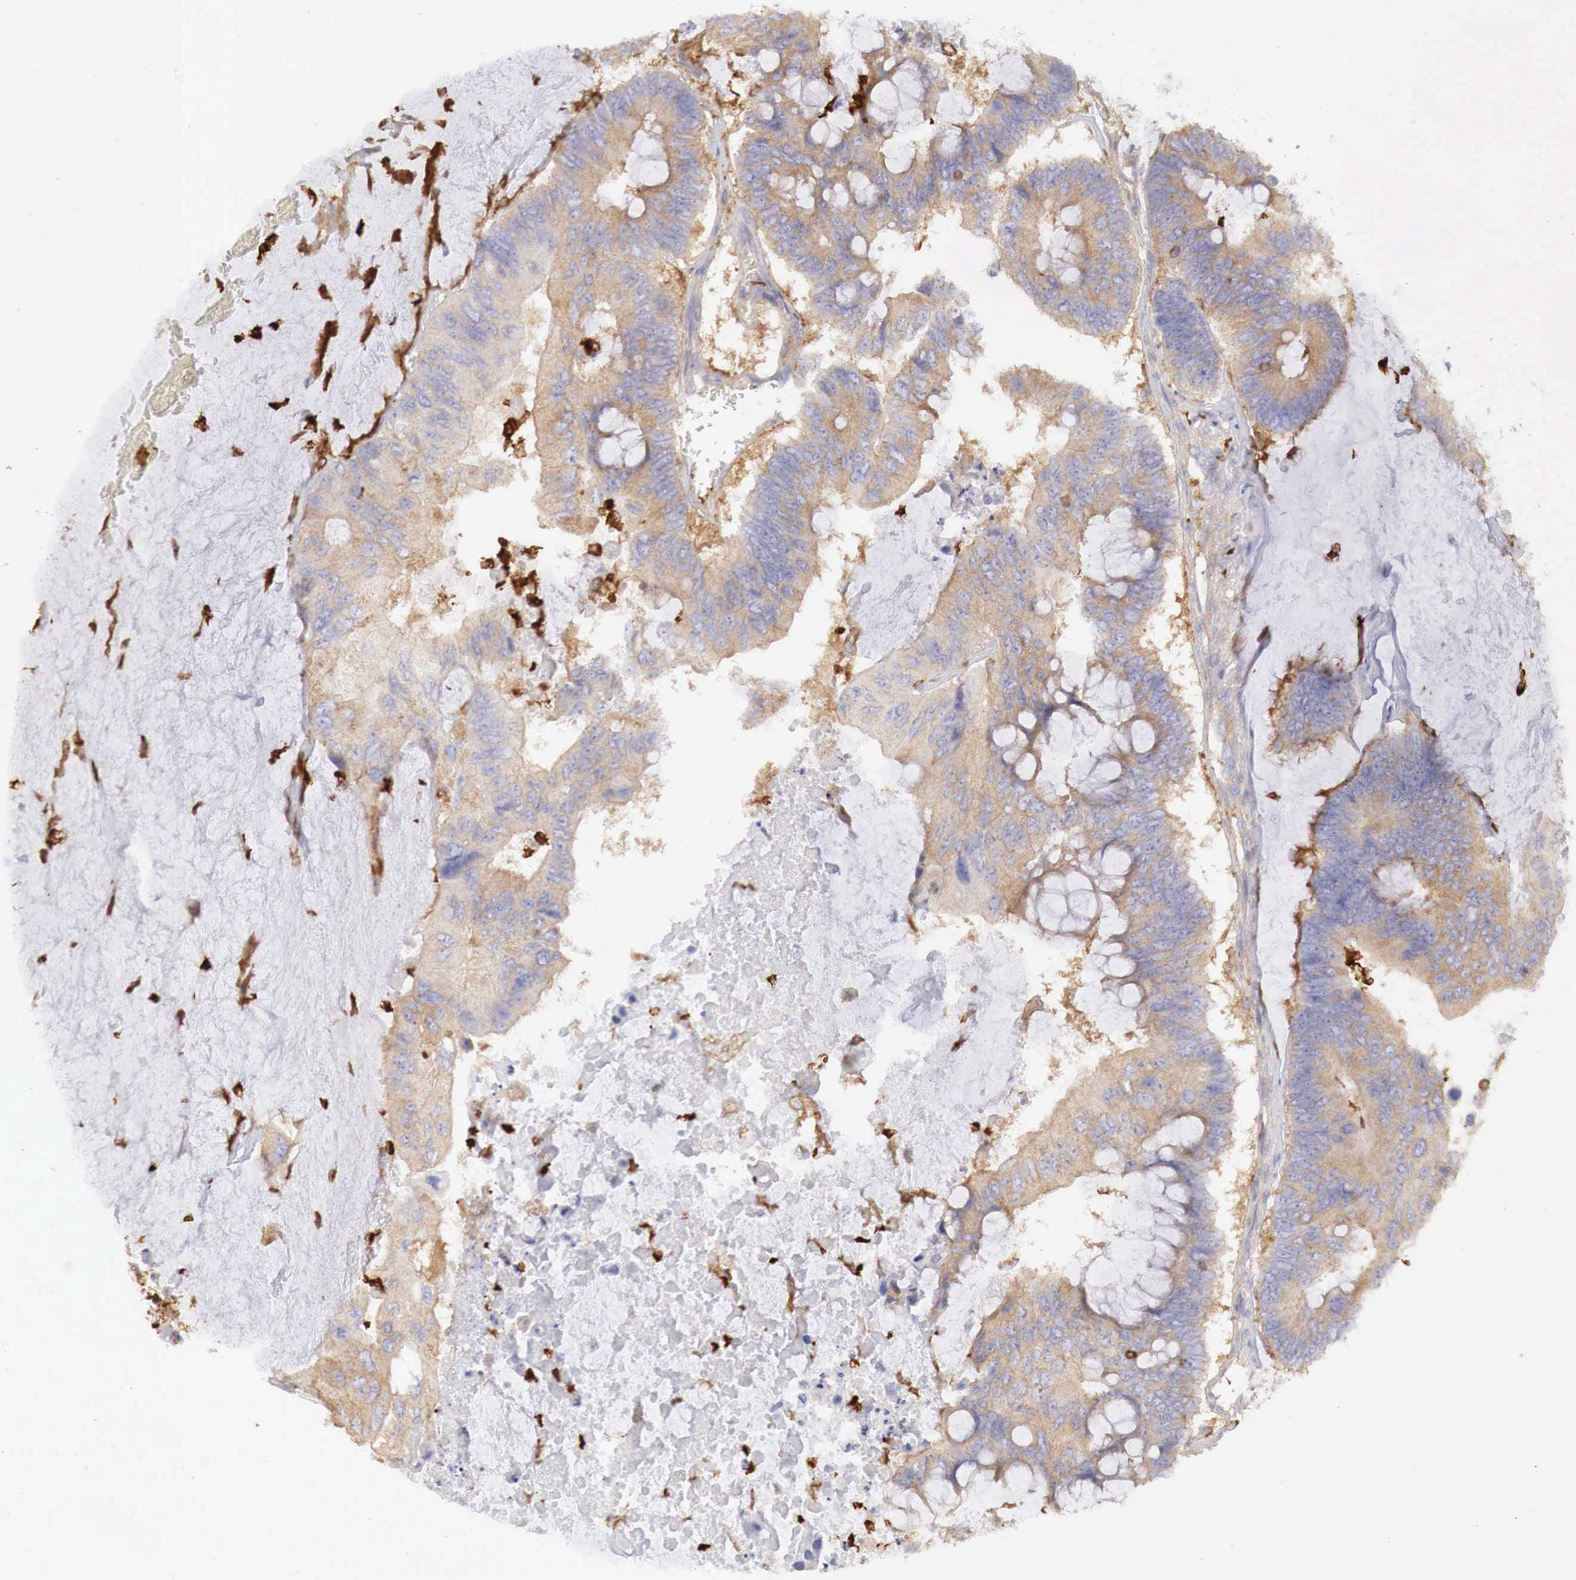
{"staining": {"intensity": "moderate", "quantity": "25%-75%", "location": "cytoplasmic/membranous"}, "tissue": "colorectal cancer", "cell_type": "Tumor cells", "image_type": "cancer", "snomed": [{"axis": "morphology", "description": "Adenocarcinoma, NOS"}, {"axis": "topography", "description": "Colon"}], "caption": "Adenocarcinoma (colorectal) stained with IHC reveals moderate cytoplasmic/membranous staining in approximately 25%-75% of tumor cells.", "gene": "G6PD", "patient": {"sex": "male", "age": 65}}